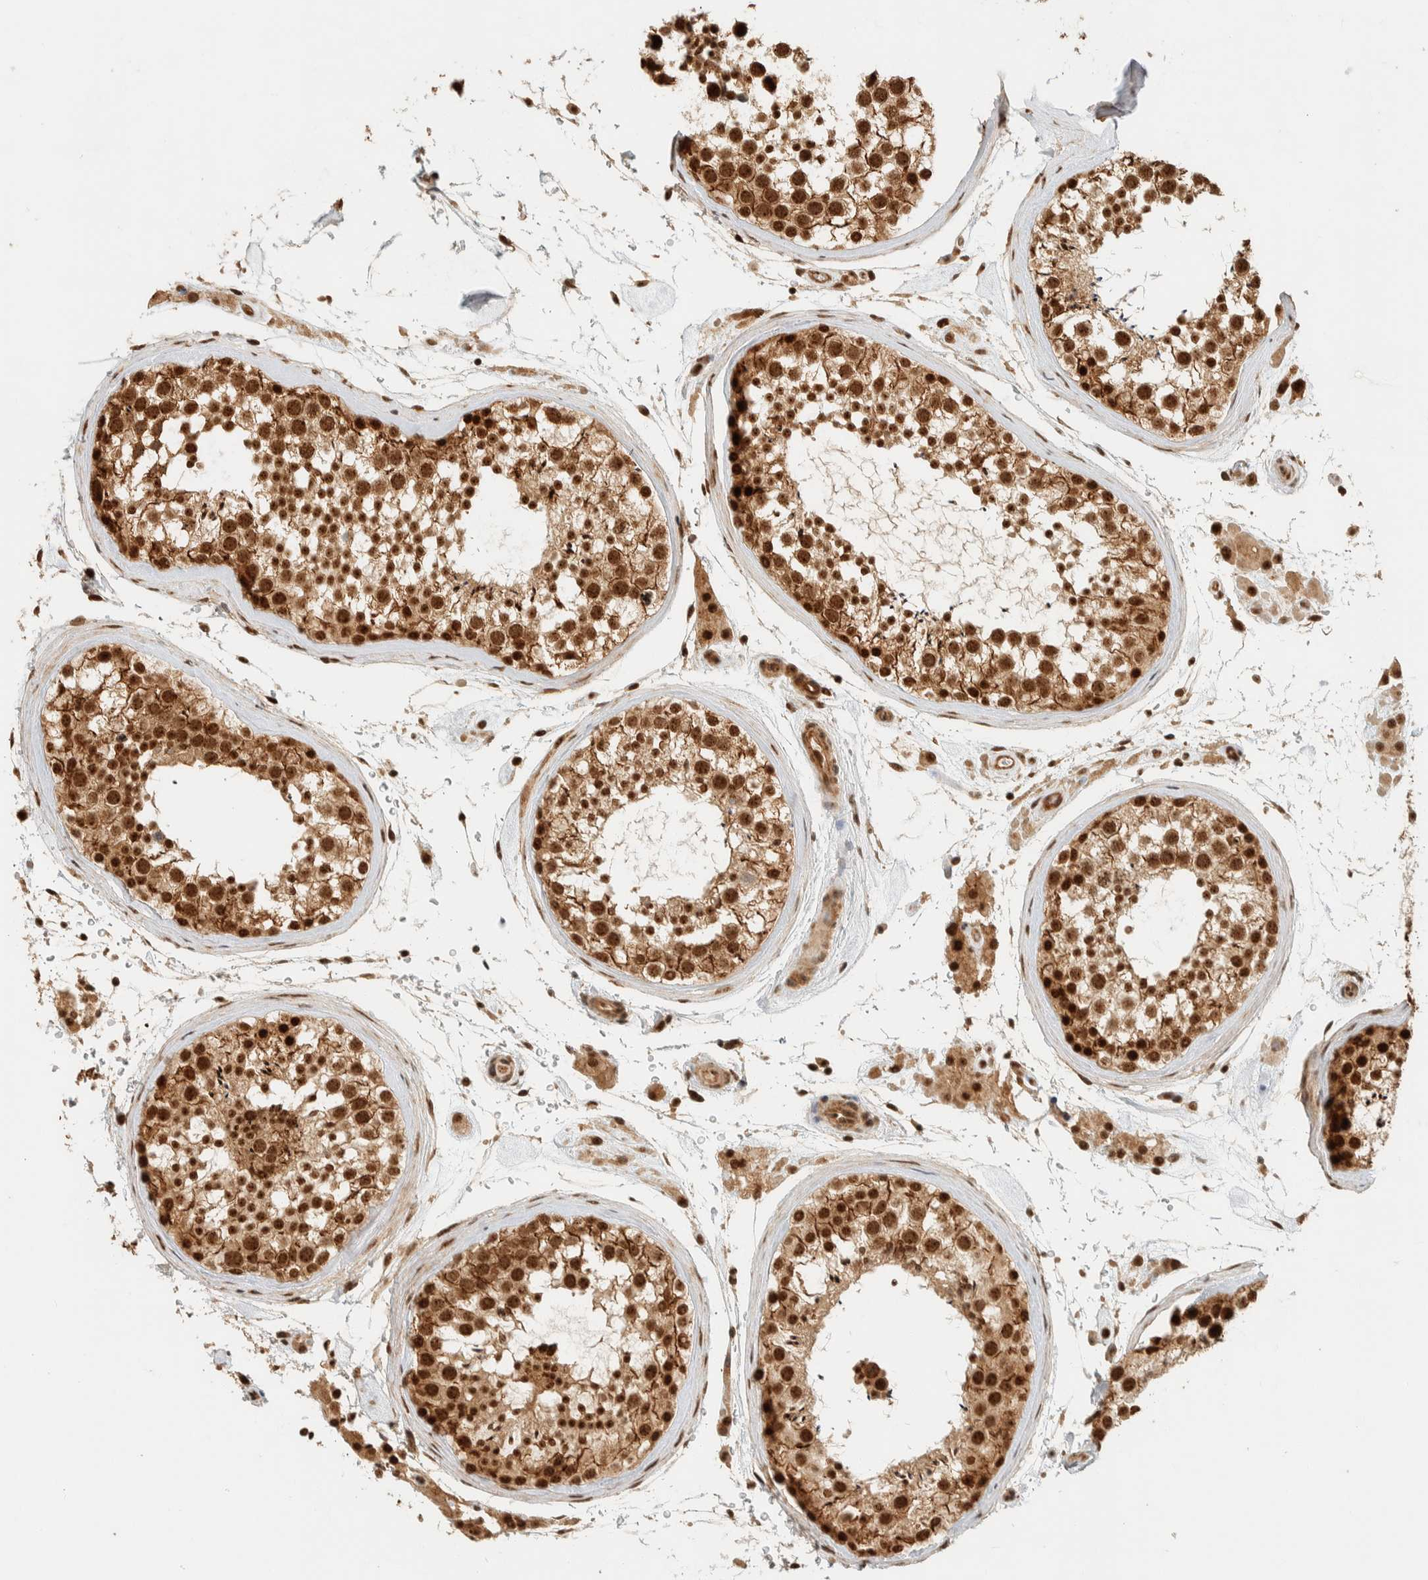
{"staining": {"intensity": "strong", "quantity": ">75%", "location": "cytoplasmic/membranous,nuclear"}, "tissue": "testis", "cell_type": "Cells in seminiferous ducts", "image_type": "normal", "snomed": [{"axis": "morphology", "description": "Normal tissue, NOS"}, {"axis": "topography", "description": "Testis"}], "caption": "DAB (3,3'-diaminobenzidine) immunohistochemical staining of unremarkable testis demonstrates strong cytoplasmic/membranous,nuclear protein staining in about >75% of cells in seminiferous ducts.", "gene": "SIK1", "patient": {"sex": "male", "age": 46}}